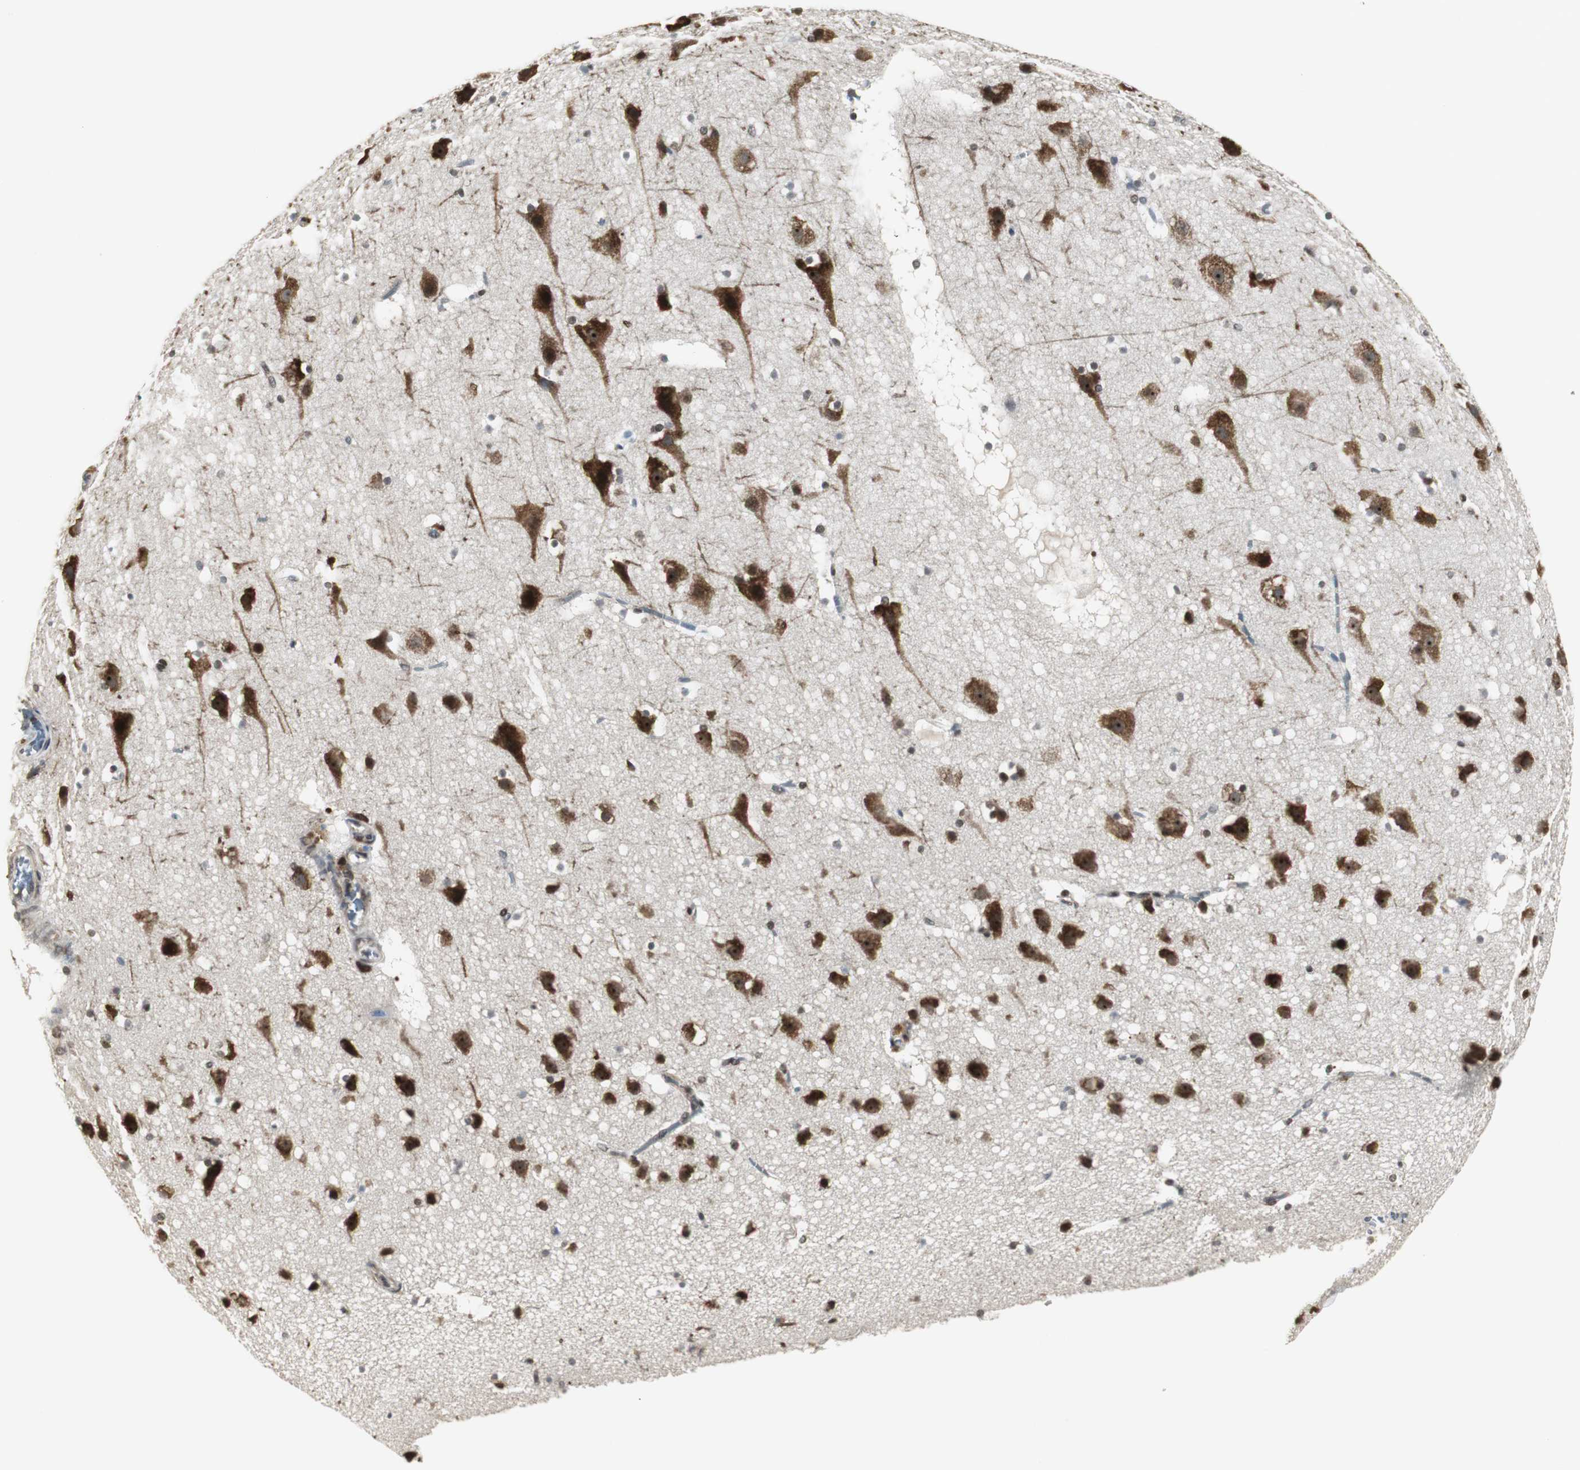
{"staining": {"intensity": "negative", "quantity": "none", "location": "none"}, "tissue": "cerebral cortex", "cell_type": "Endothelial cells", "image_type": "normal", "snomed": [{"axis": "morphology", "description": "Normal tissue, NOS"}, {"axis": "topography", "description": "Cerebral cortex"}], "caption": "This is a photomicrograph of IHC staining of benign cerebral cortex, which shows no expression in endothelial cells. (DAB (3,3'-diaminobenzidine) IHC with hematoxylin counter stain).", "gene": "MPG", "patient": {"sex": "male", "age": 45}}